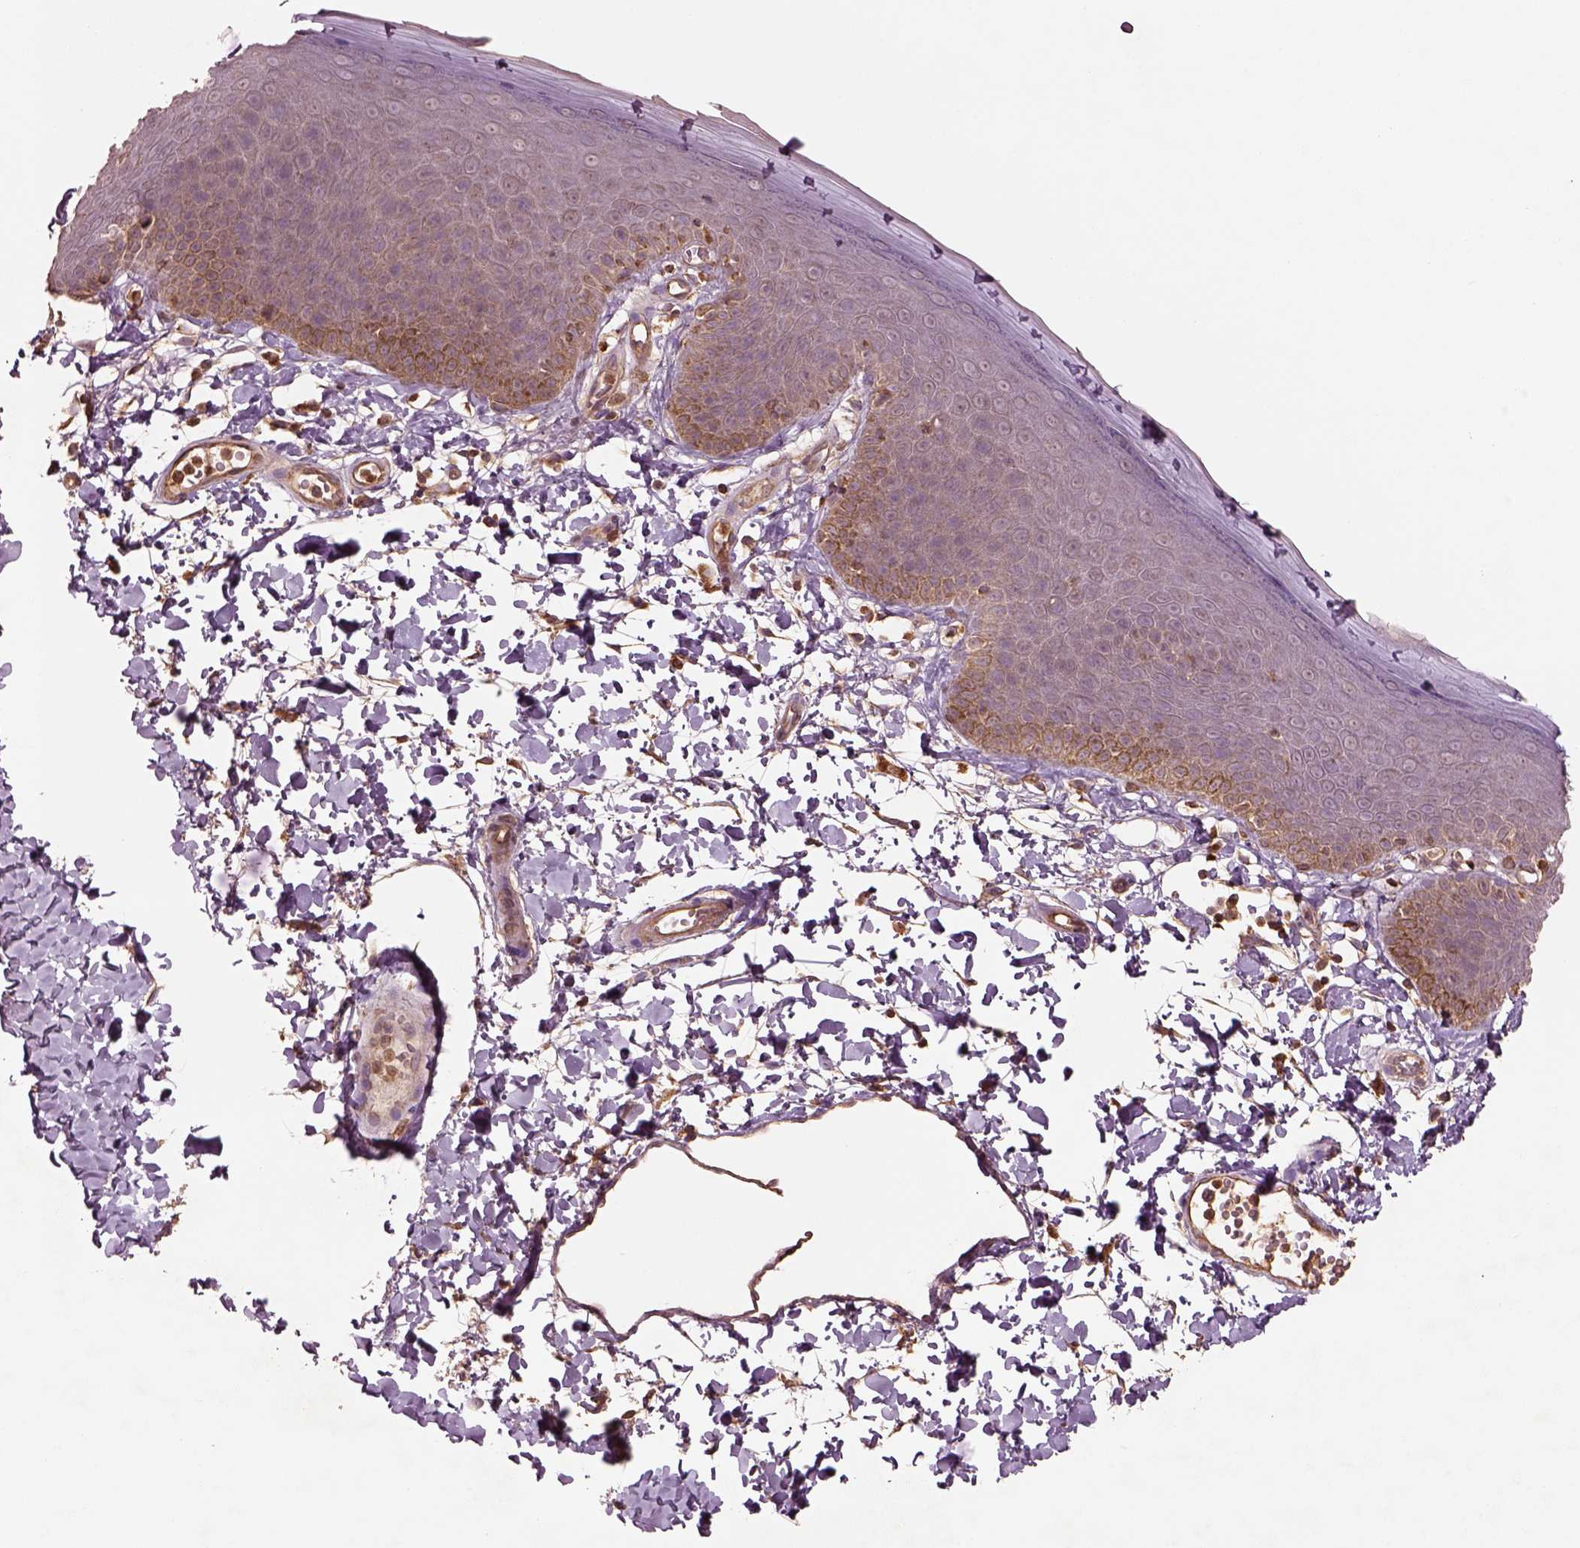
{"staining": {"intensity": "negative", "quantity": "none", "location": "none"}, "tissue": "skin", "cell_type": "Epidermal cells", "image_type": "normal", "snomed": [{"axis": "morphology", "description": "Normal tissue, NOS"}, {"axis": "topography", "description": "Anal"}], "caption": "Immunohistochemical staining of benign human skin displays no significant positivity in epidermal cells. (DAB (3,3'-diaminobenzidine) immunohistochemistry, high magnification).", "gene": "TRADD", "patient": {"sex": "male", "age": 53}}